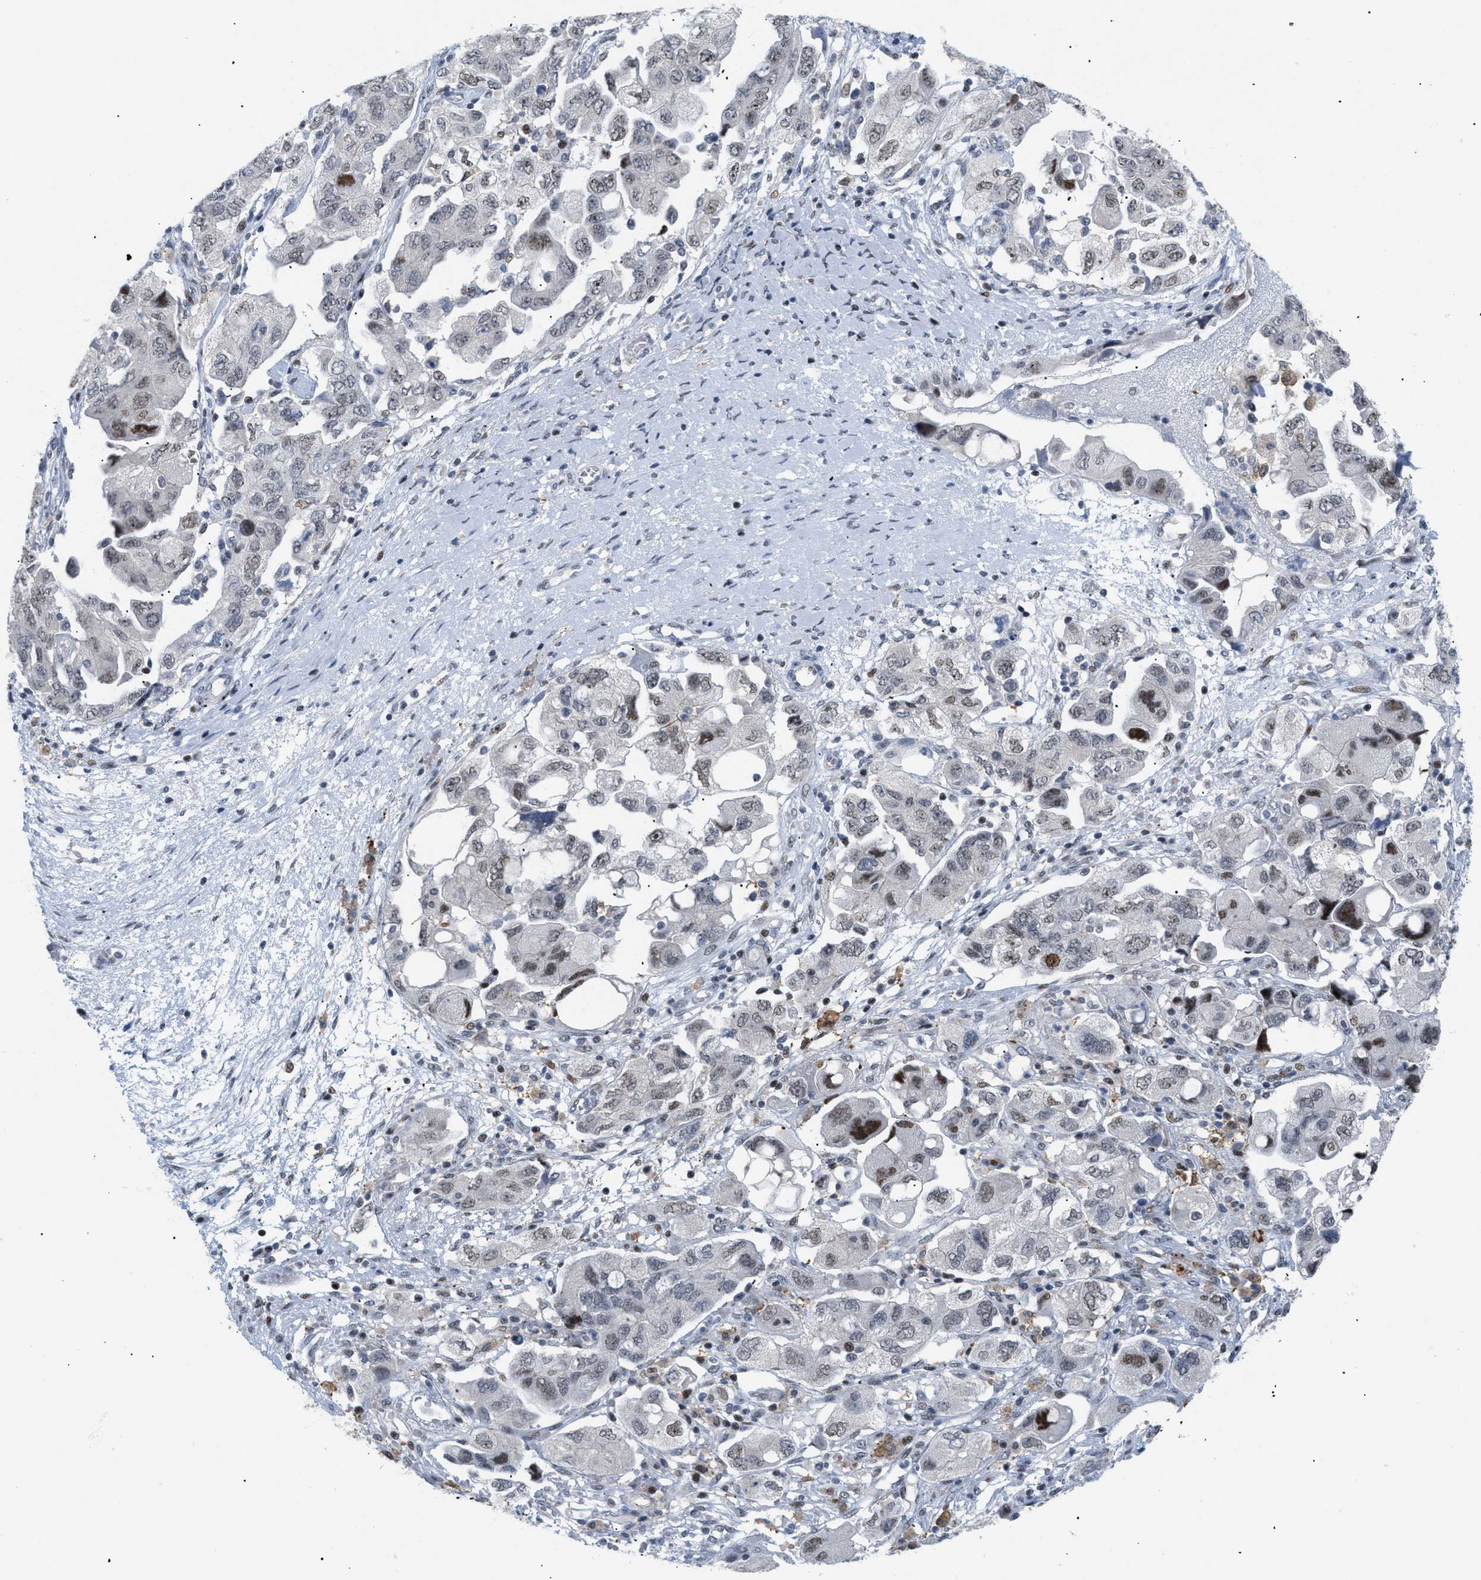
{"staining": {"intensity": "weak", "quantity": "<25%", "location": "nuclear"}, "tissue": "ovarian cancer", "cell_type": "Tumor cells", "image_type": "cancer", "snomed": [{"axis": "morphology", "description": "Carcinoma, NOS"}, {"axis": "morphology", "description": "Cystadenocarcinoma, serous, NOS"}, {"axis": "topography", "description": "Ovary"}], "caption": "The micrograph displays no significant positivity in tumor cells of ovarian serous cystadenocarcinoma. (IHC, brightfield microscopy, high magnification).", "gene": "MED1", "patient": {"sex": "female", "age": 69}}